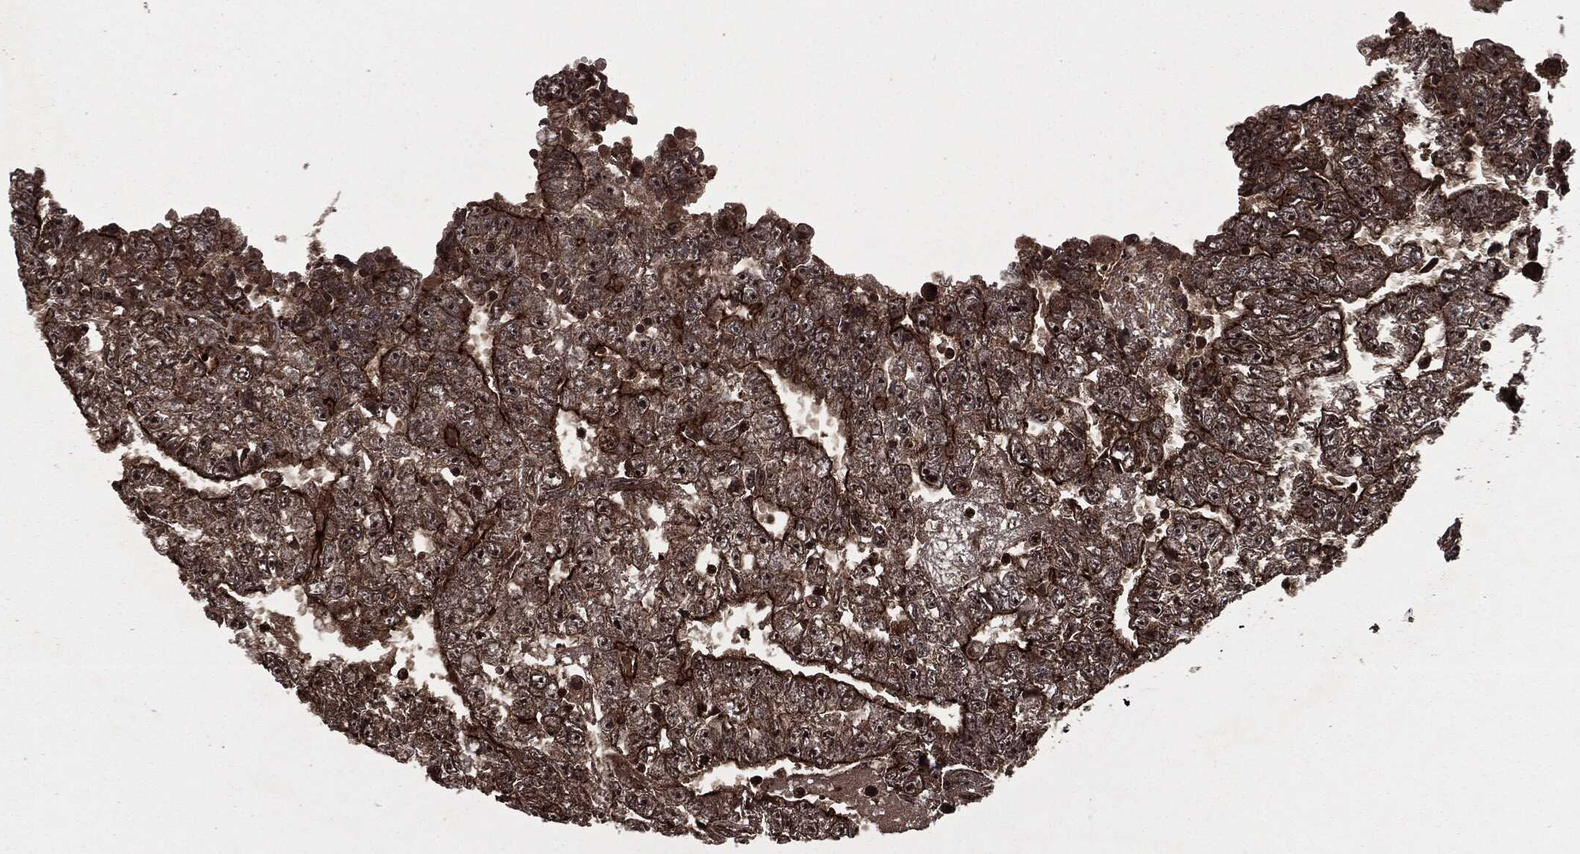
{"staining": {"intensity": "strong", "quantity": ">75%", "location": "cytoplasmic/membranous,nuclear"}, "tissue": "testis cancer", "cell_type": "Tumor cells", "image_type": "cancer", "snomed": [{"axis": "morphology", "description": "Carcinoma, Embryonal, NOS"}, {"axis": "topography", "description": "Testis"}], "caption": "An immunohistochemistry histopathology image of neoplastic tissue is shown. Protein staining in brown shows strong cytoplasmic/membranous and nuclear positivity in testis embryonal carcinoma within tumor cells.", "gene": "CARD6", "patient": {"sex": "male", "age": 25}}